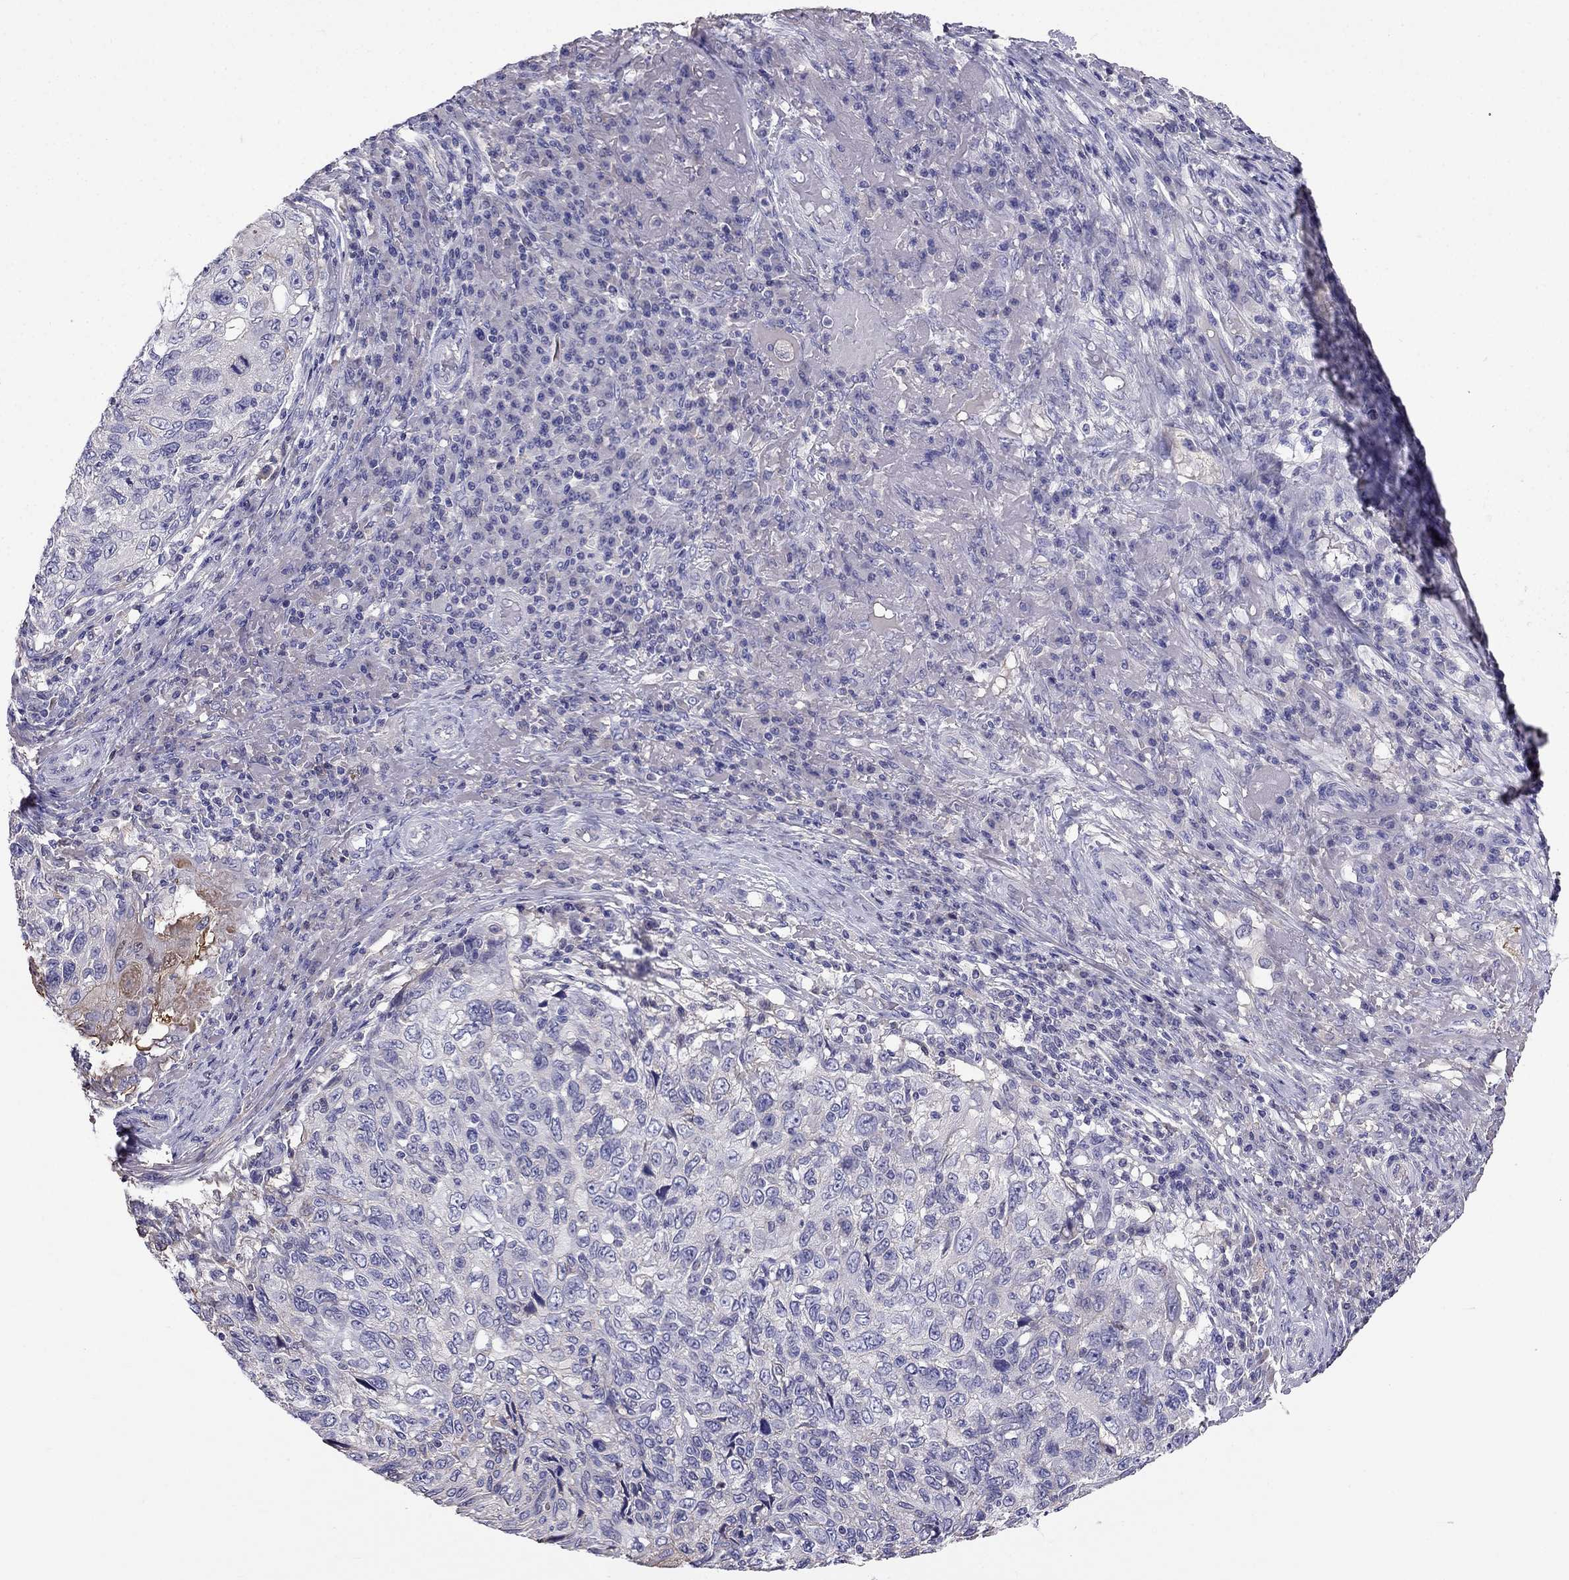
{"staining": {"intensity": "negative", "quantity": "none", "location": "none"}, "tissue": "skin cancer", "cell_type": "Tumor cells", "image_type": "cancer", "snomed": [{"axis": "morphology", "description": "Squamous cell carcinoma, NOS"}, {"axis": "topography", "description": "Skin"}], "caption": "This image is of skin cancer stained with IHC to label a protein in brown with the nuclei are counter-stained blue. There is no expression in tumor cells.", "gene": "TBC1D21", "patient": {"sex": "male", "age": 92}}